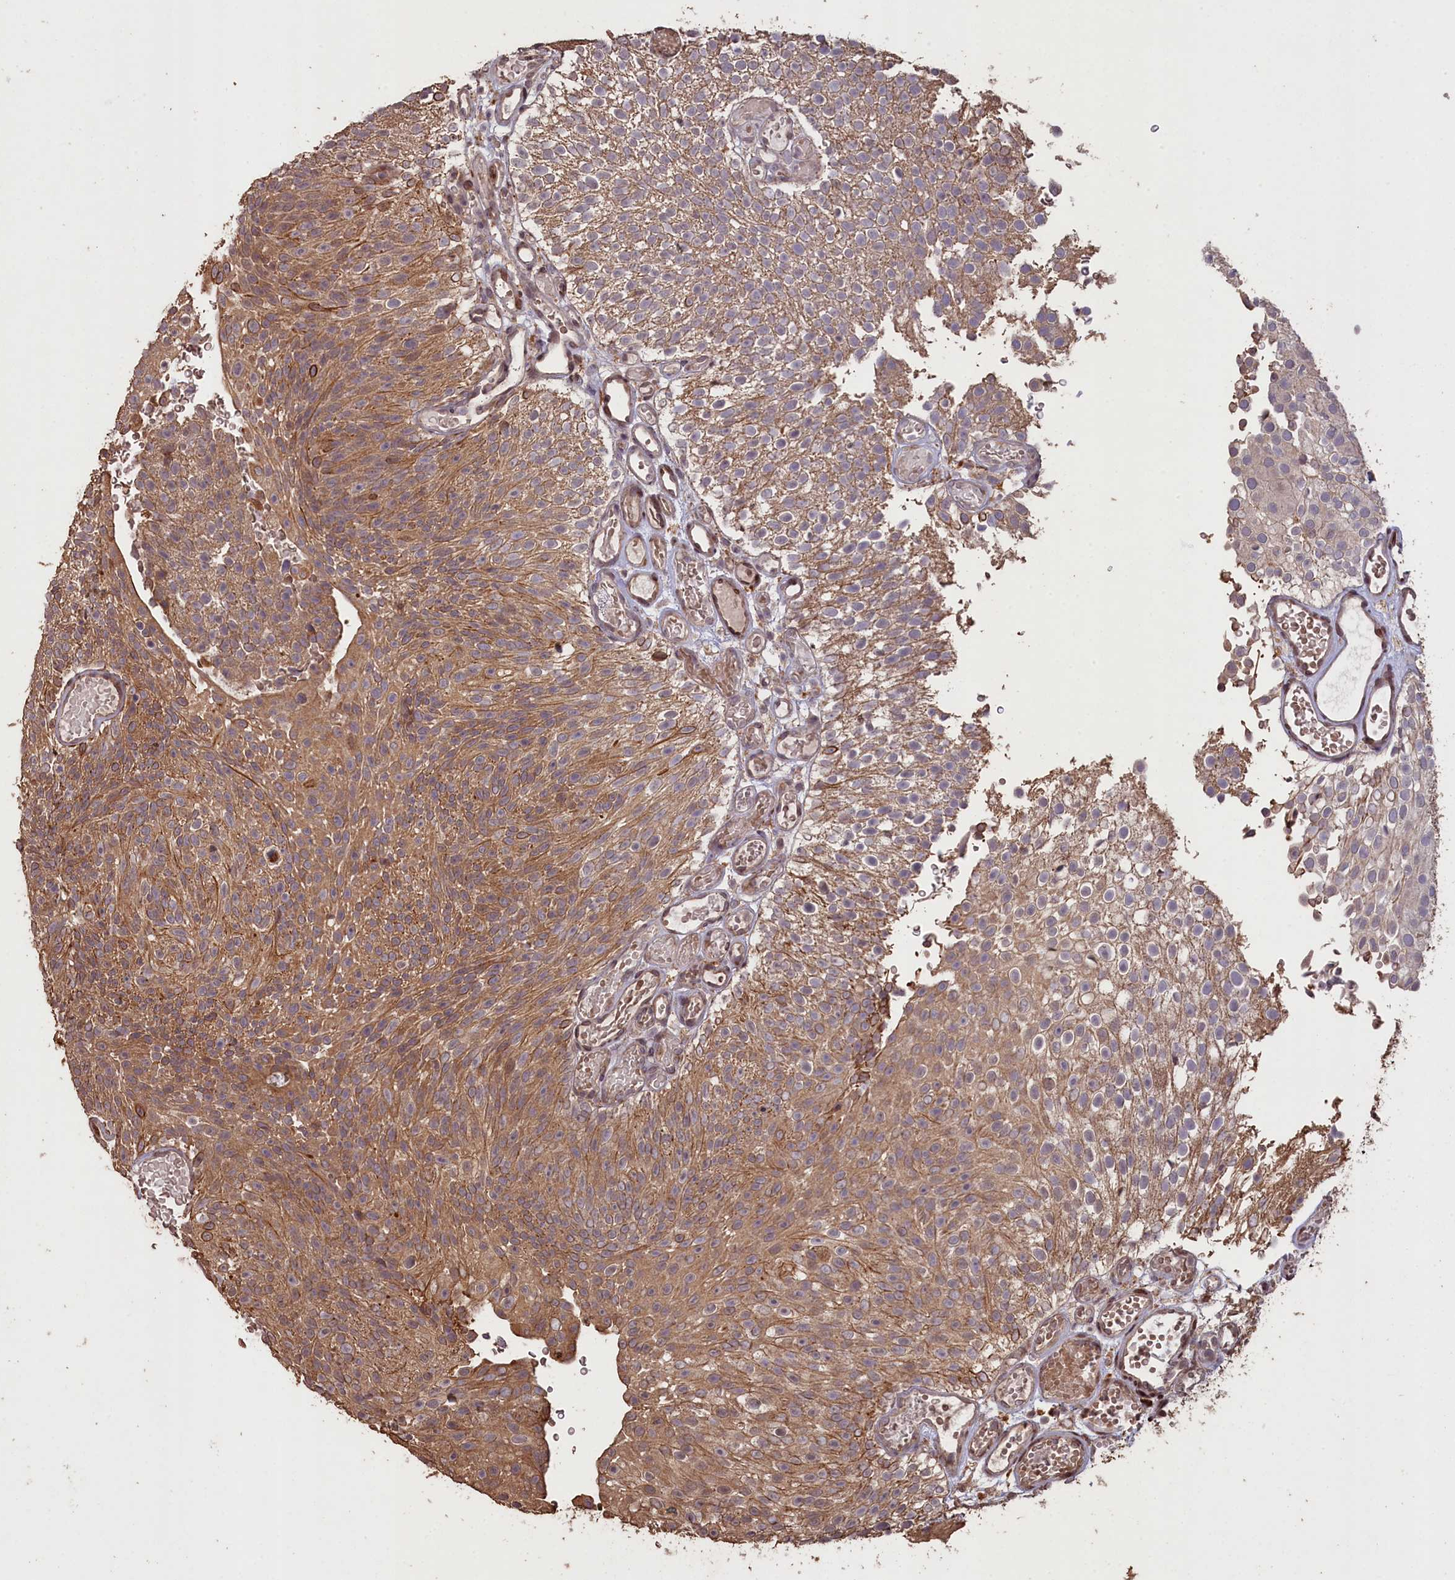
{"staining": {"intensity": "moderate", "quantity": ">75%", "location": "cytoplasmic/membranous"}, "tissue": "urothelial cancer", "cell_type": "Tumor cells", "image_type": "cancer", "snomed": [{"axis": "morphology", "description": "Urothelial carcinoma, Low grade"}, {"axis": "topography", "description": "Urinary bladder"}], "caption": "Immunohistochemistry (IHC) photomicrograph of human urothelial cancer stained for a protein (brown), which demonstrates medium levels of moderate cytoplasmic/membranous expression in about >75% of tumor cells.", "gene": "SLC38A7", "patient": {"sex": "male", "age": 78}}